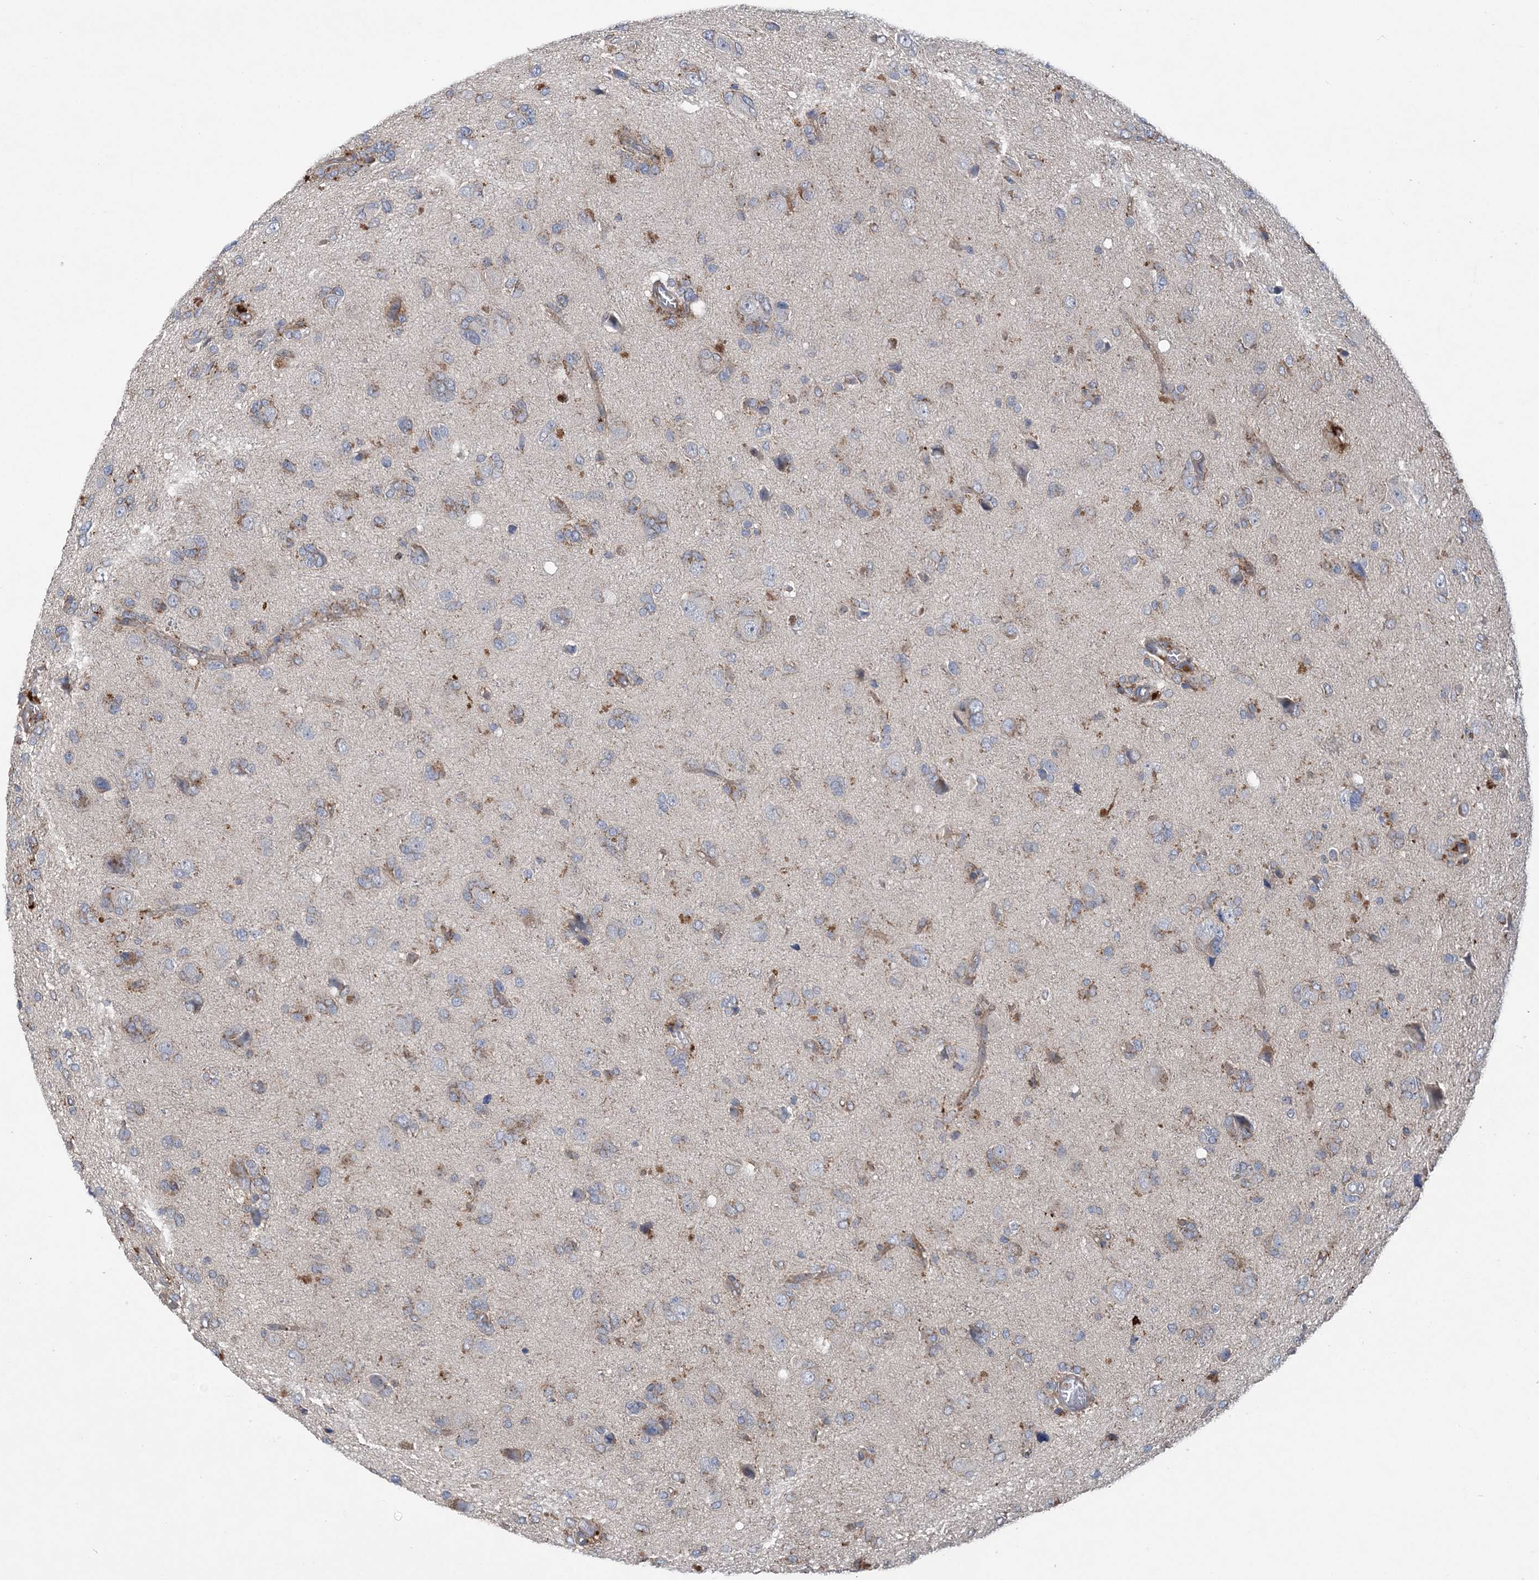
{"staining": {"intensity": "weak", "quantity": "<25%", "location": "cytoplasmic/membranous"}, "tissue": "glioma", "cell_type": "Tumor cells", "image_type": "cancer", "snomed": [{"axis": "morphology", "description": "Glioma, malignant, High grade"}, {"axis": "topography", "description": "Brain"}], "caption": "IHC of human glioma reveals no positivity in tumor cells.", "gene": "PTTG1IP", "patient": {"sex": "female", "age": 59}}